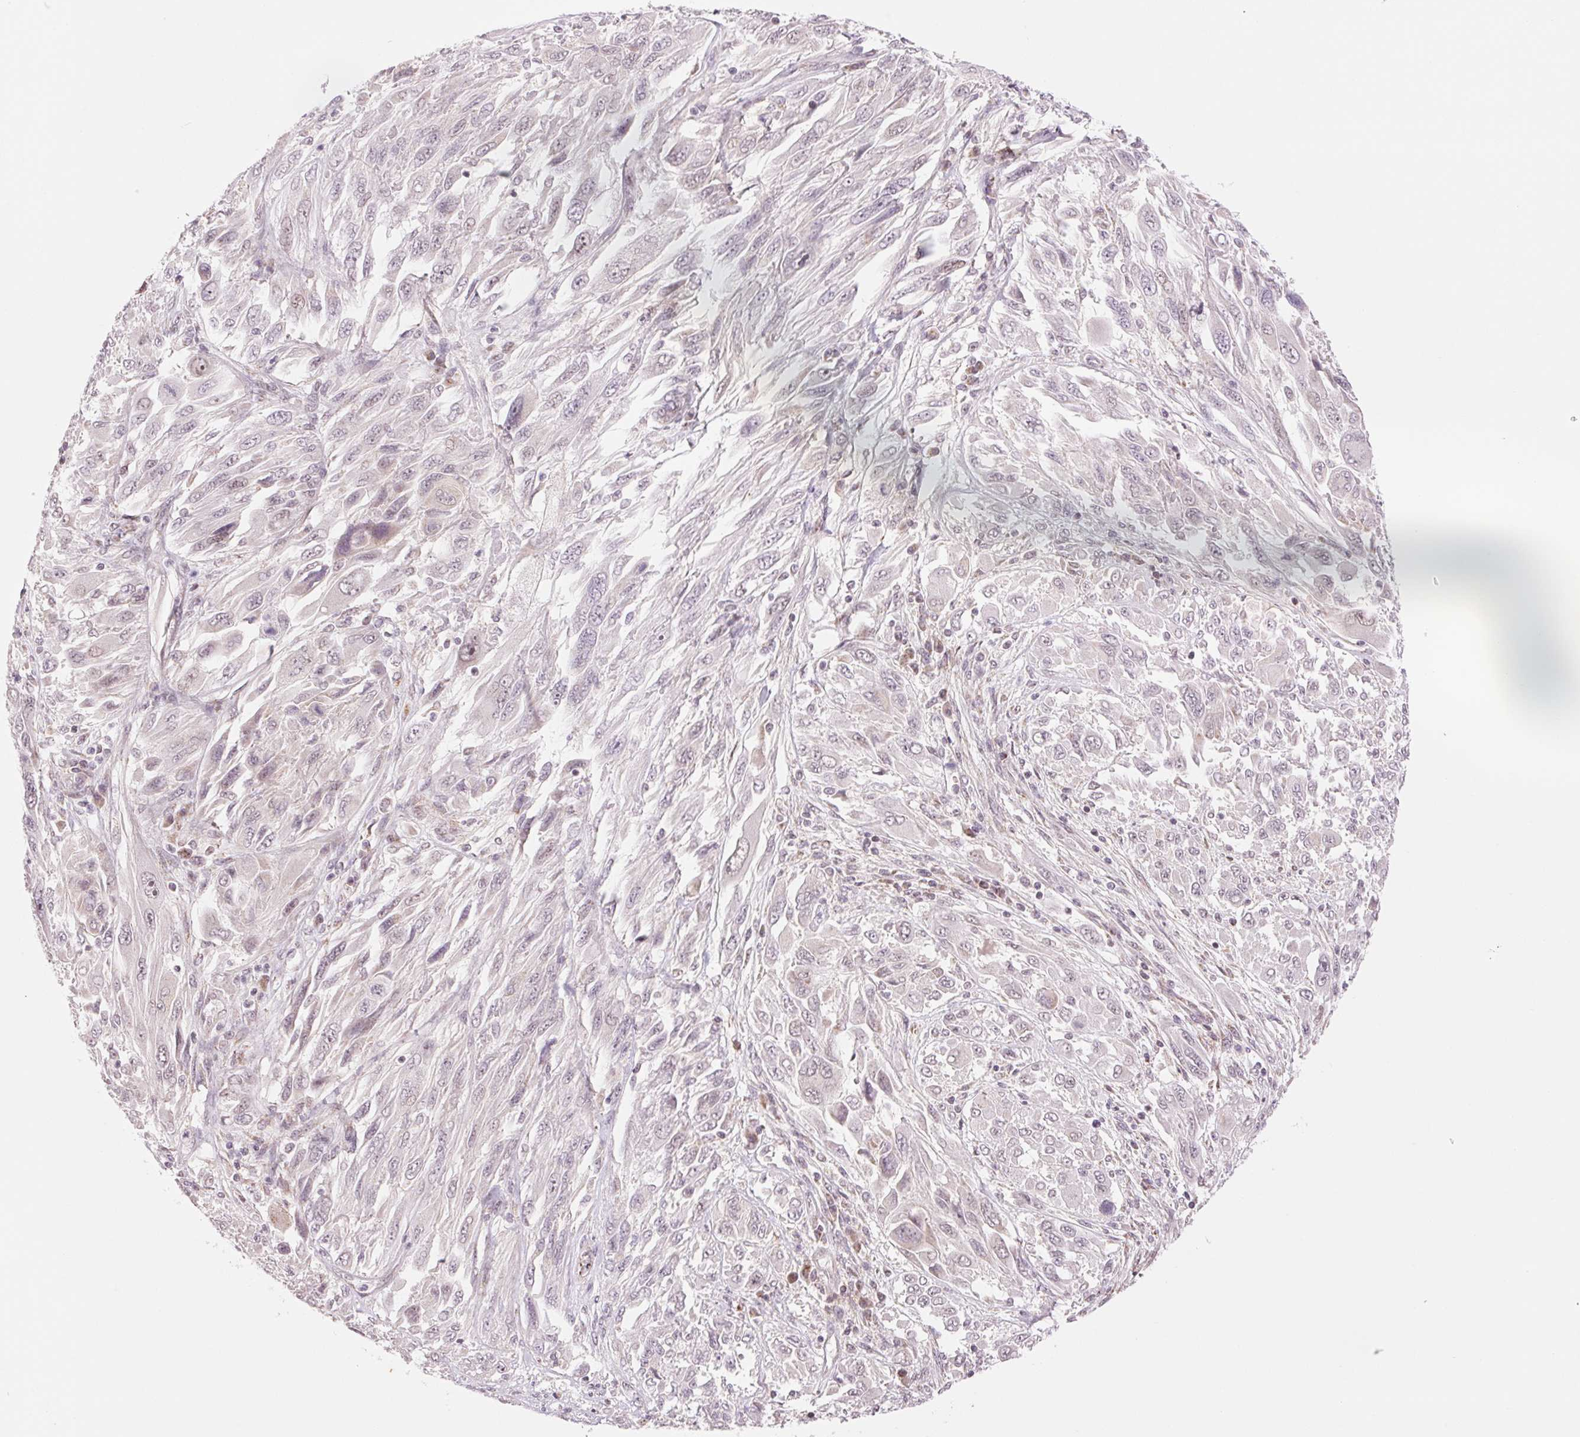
{"staining": {"intensity": "negative", "quantity": "none", "location": "none"}, "tissue": "melanoma", "cell_type": "Tumor cells", "image_type": "cancer", "snomed": [{"axis": "morphology", "description": "Malignant melanoma, NOS"}, {"axis": "topography", "description": "Skin"}], "caption": "Immunohistochemical staining of melanoma demonstrates no significant expression in tumor cells. (Brightfield microscopy of DAB (3,3'-diaminobenzidine) immunohistochemistry (IHC) at high magnification).", "gene": "ARHGAP32", "patient": {"sex": "female", "age": 91}}